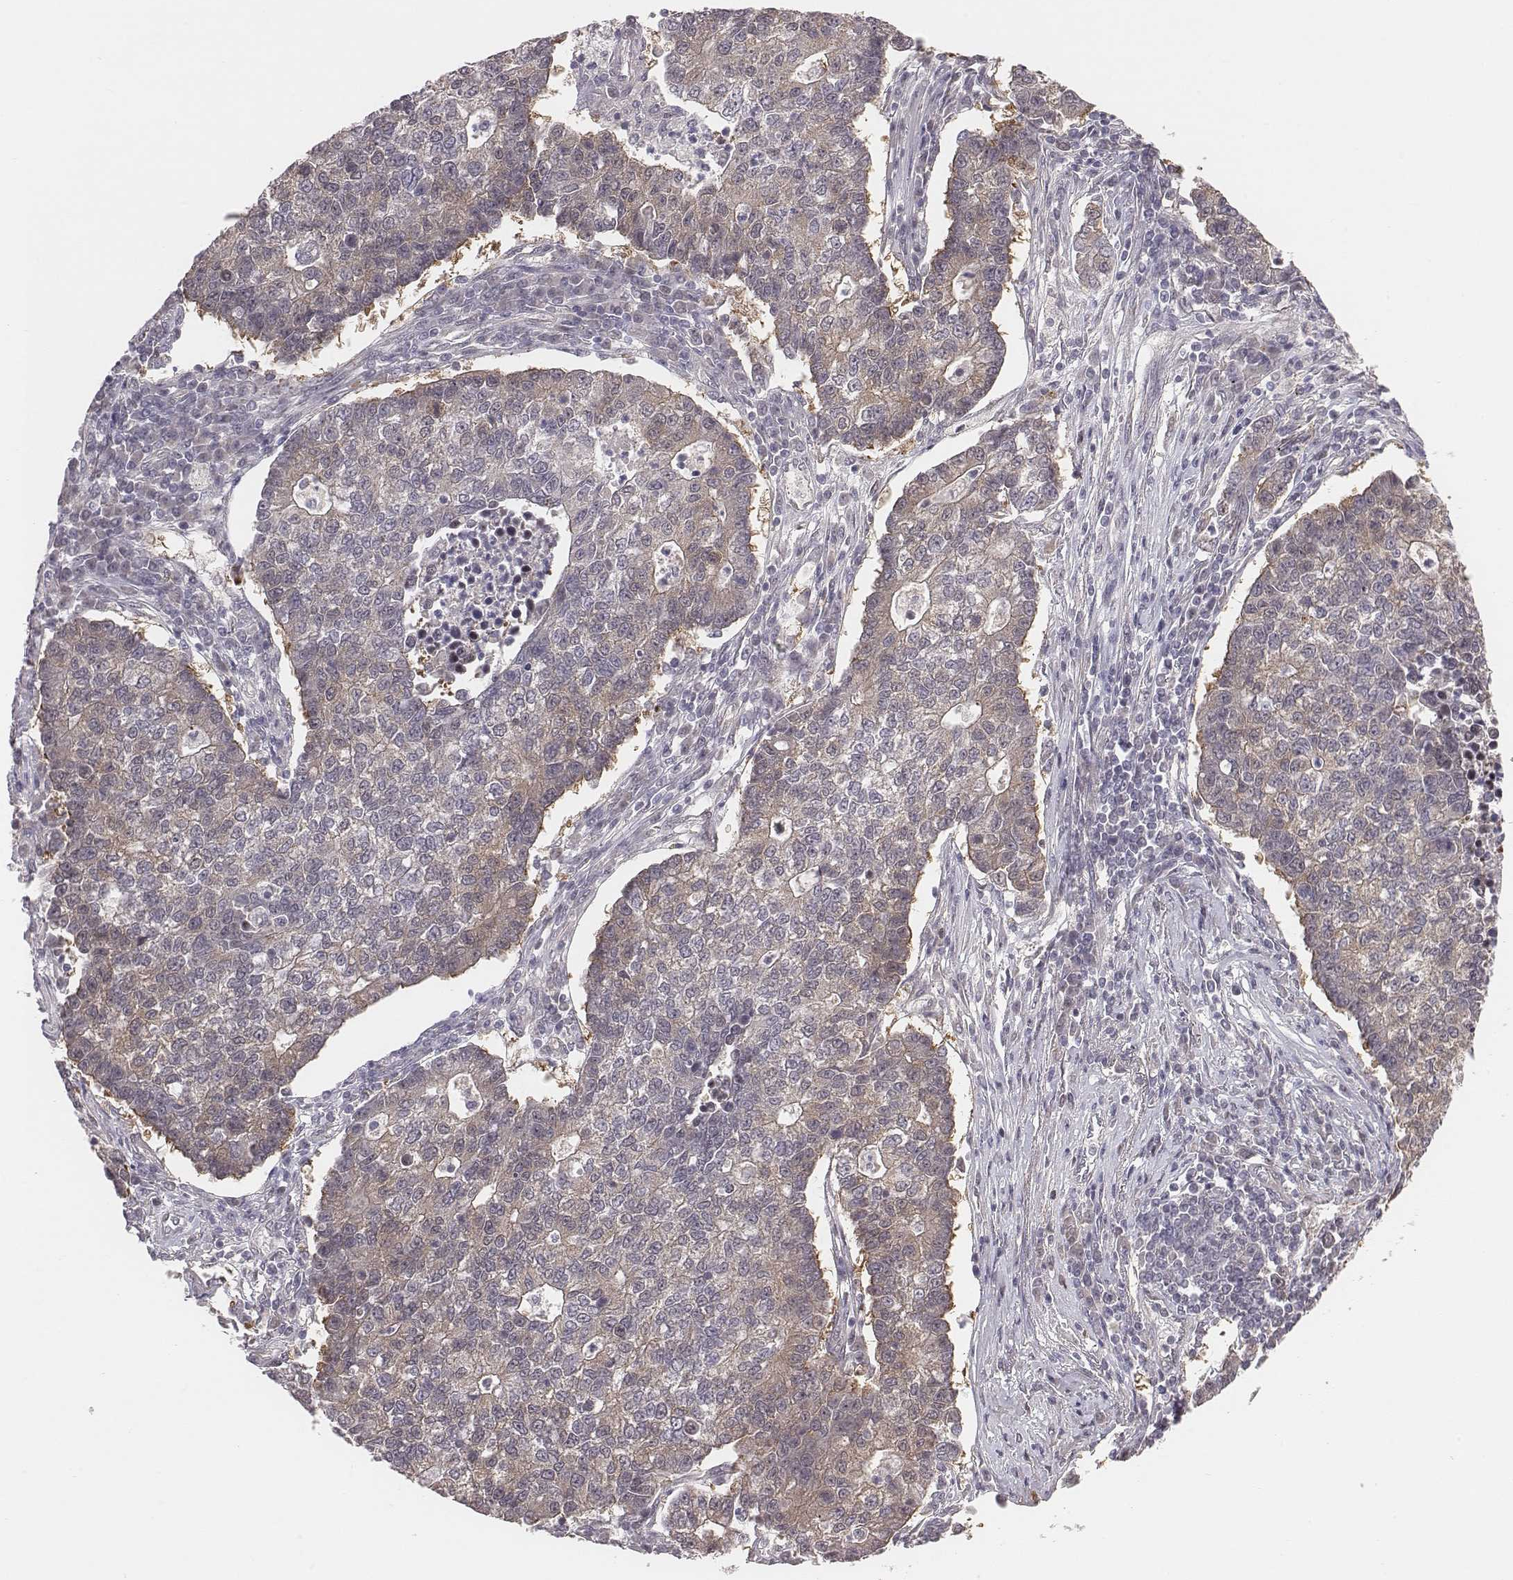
{"staining": {"intensity": "moderate", "quantity": ">75%", "location": "cytoplasmic/membranous"}, "tissue": "lung cancer", "cell_type": "Tumor cells", "image_type": "cancer", "snomed": [{"axis": "morphology", "description": "Adenocarcinoma, NOS"}, {"axis": "topography", "description": "Lung"}], "caption": "A medium amount of moderate cytoplasmic/membranous staining is present in about >75% of tumor cells in lung adenocarcinoma tissue.", "gene": "SMURF2", "patient": {"sex": "male", "age": 57}}